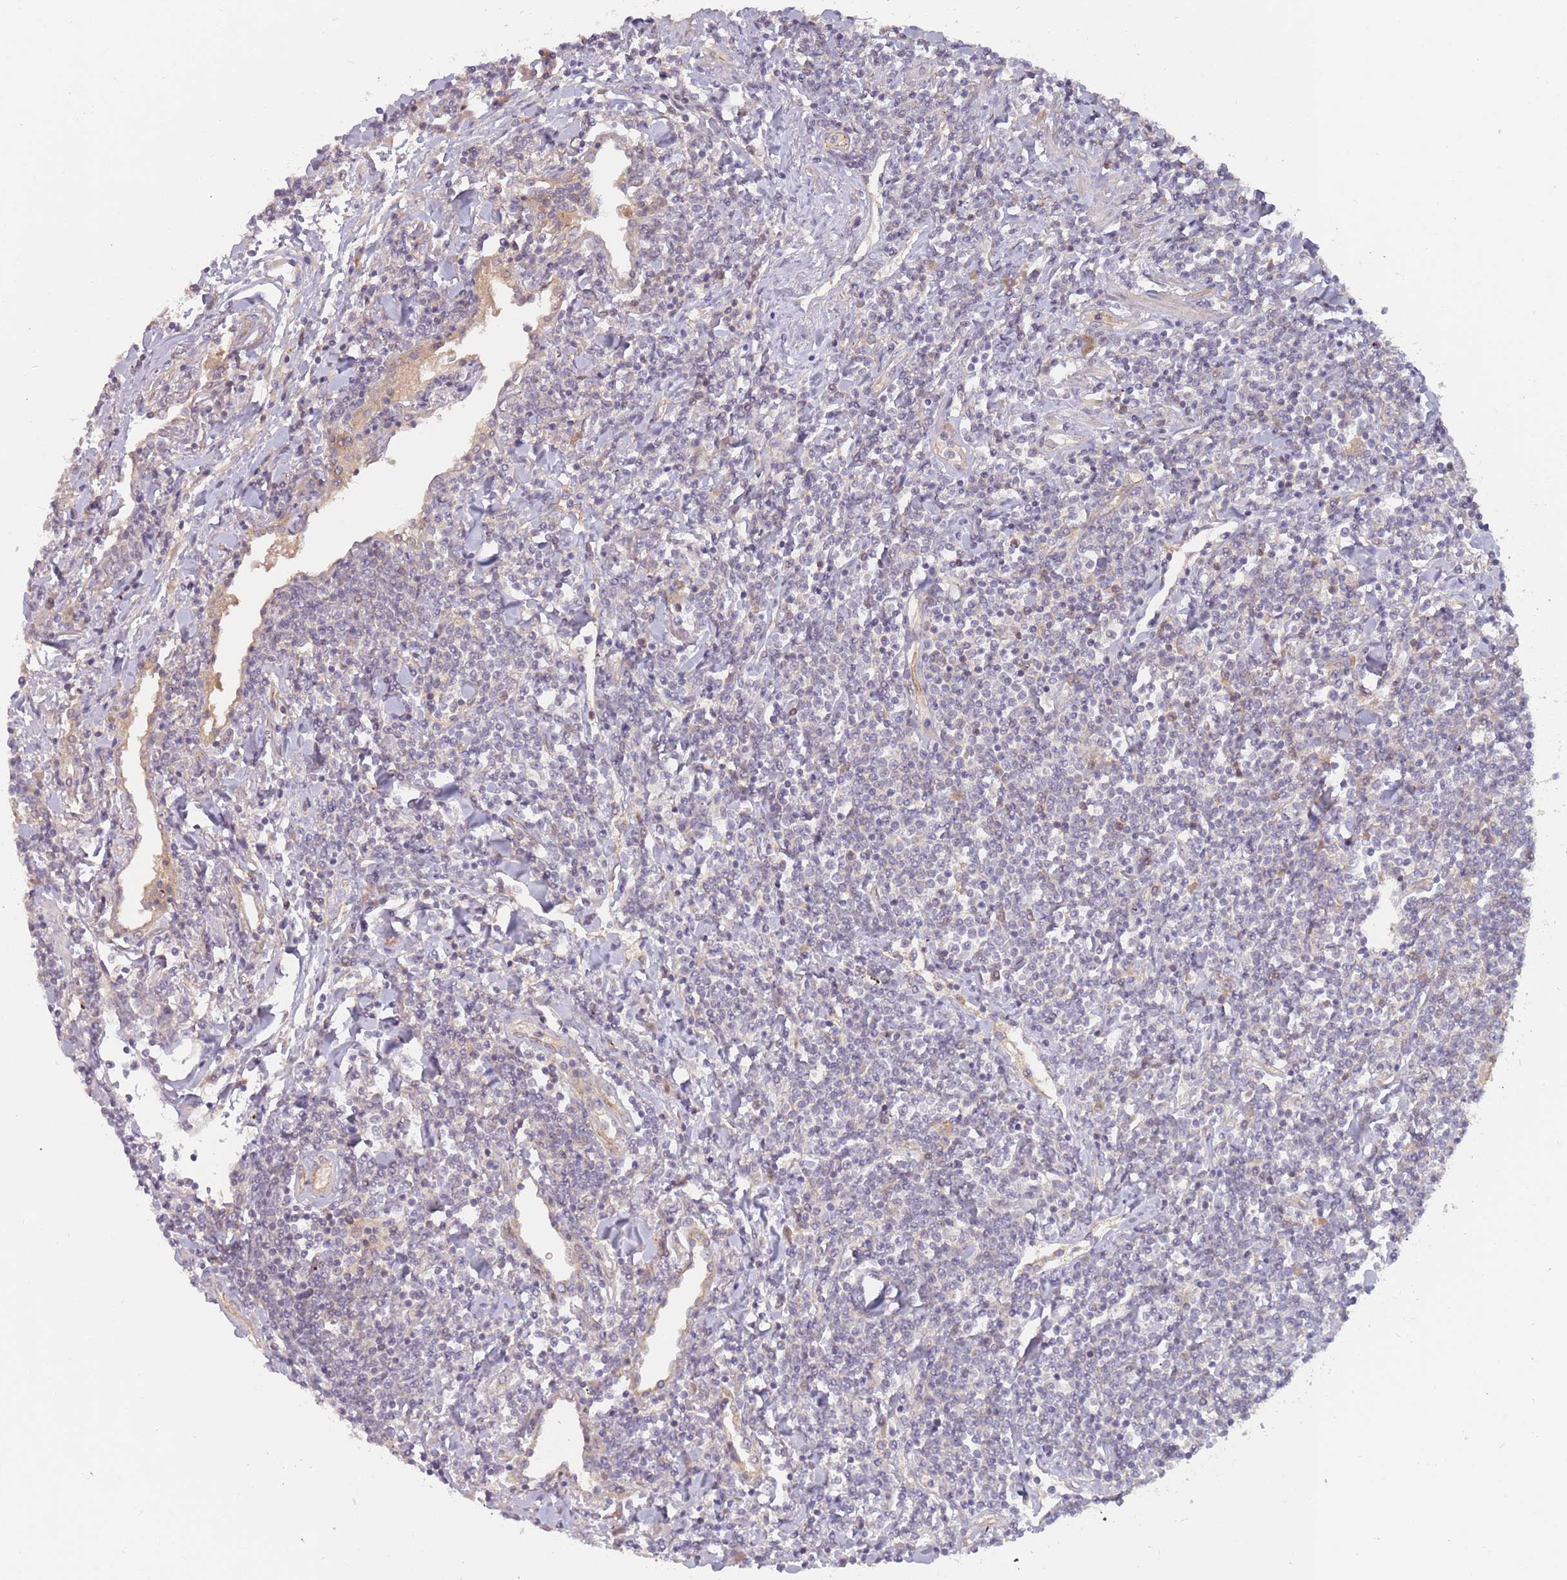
{"staining": {"intensity": "negative", "quantity": "none", "location": "none"}, "tissue": "lymphoma", "cell_type": "Tumor cells", "image_type": "cancer", "snomed": [{"axis": "morphology", "description": "Malignant lymphoma, non-Hodgkin's type, Low grade"}, {"axis": "topography", "description": "Lung"}], "caption": "IHC image of human low-grade malignant lymphoma, non-Hodgkin's type stained for a protein (brown), which shows no positivity in tumor cells.", "gene": "SAV1", "patient": {"sex": "female", "age": 71}}